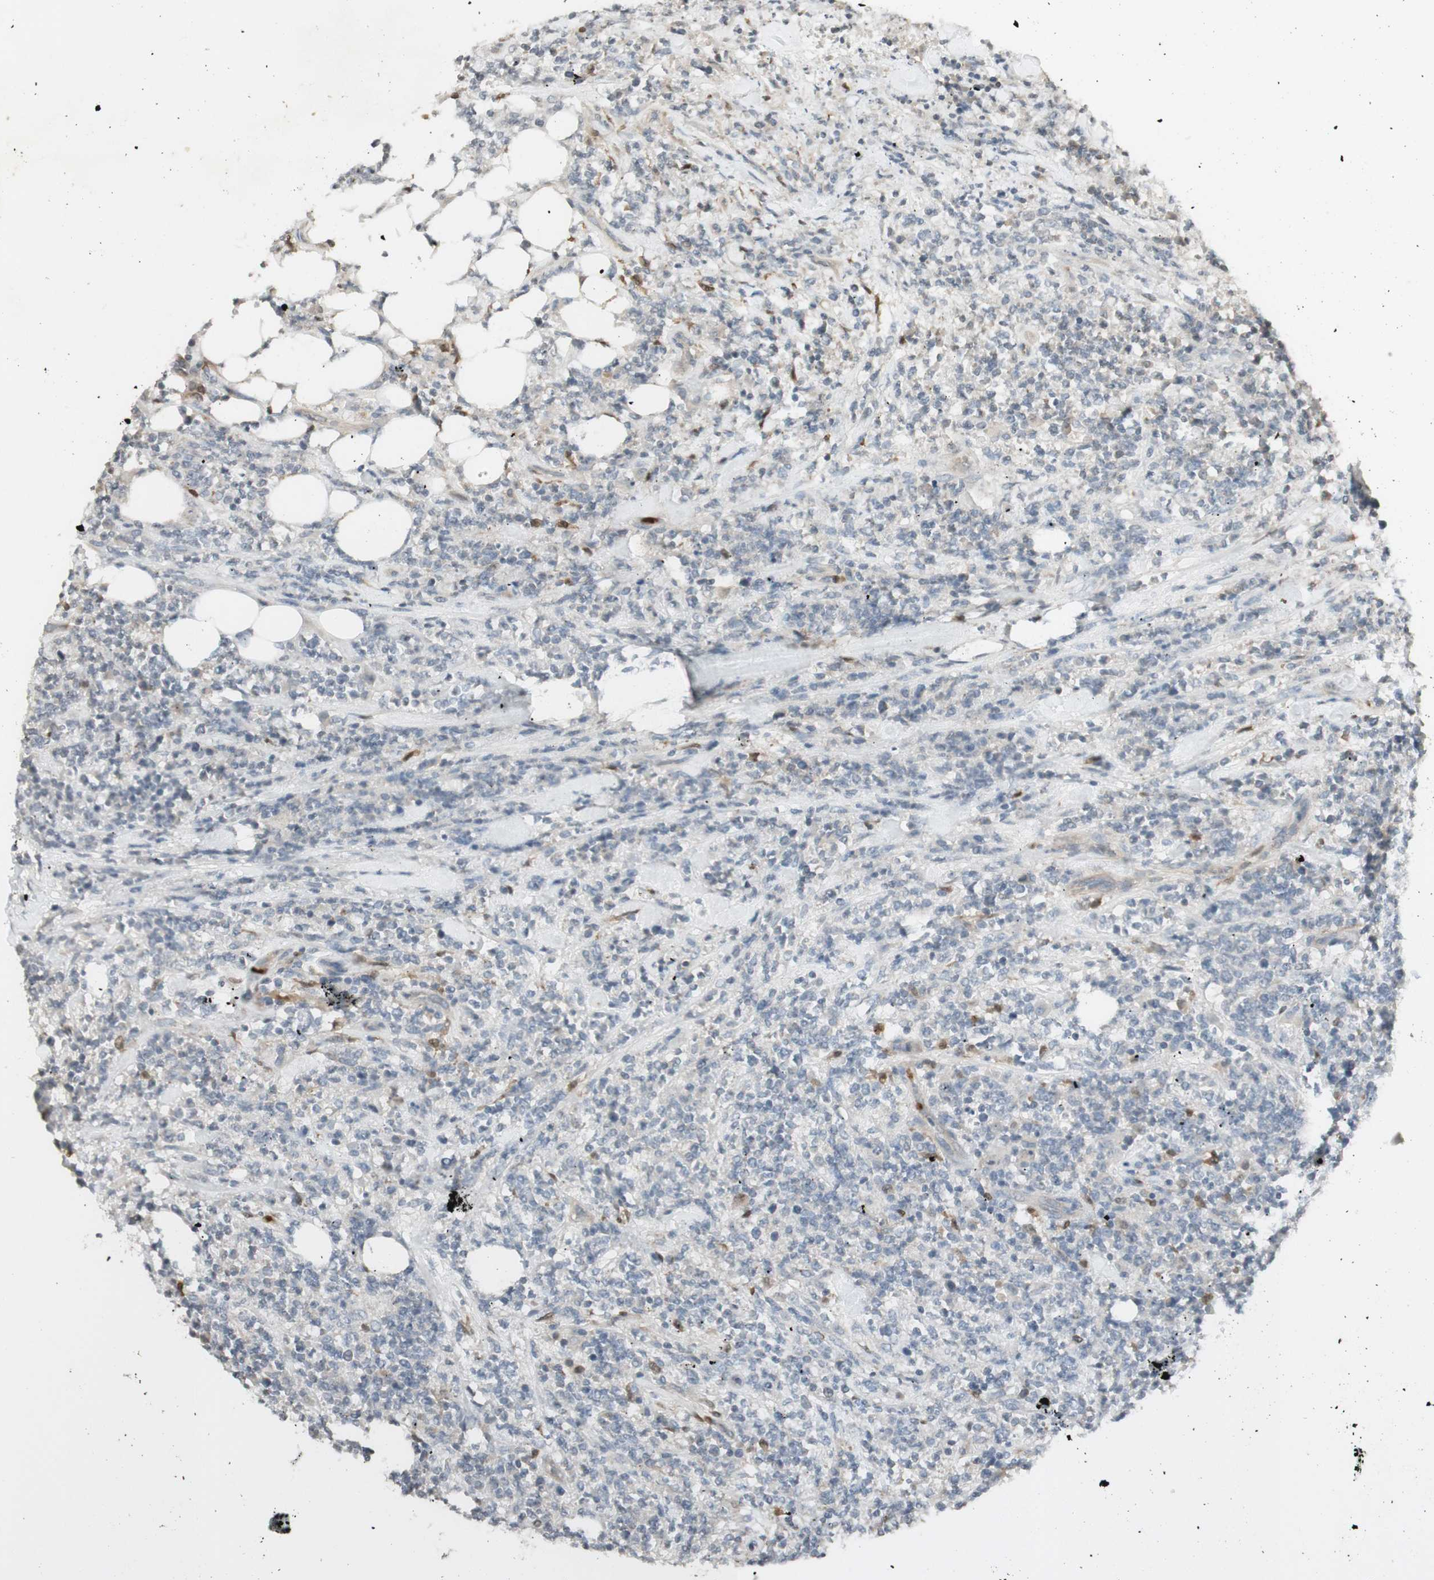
{"staining": {"intensity": "negative", "quantity": "none", "location": "none"}, "tissue": "lymphoma", "cell_type": "Tumor cells", "image_type": "cancer", "snomed": [{"axis": "morphology", "description": "Malignant lymphoma, non-Hodgkin's type, High grade"}, {"axis": "topography", "description": "Soft tissue"}], "caption": "The immunohistochemistry (IHC) image has no significant staining in tumor cells of lymphoma tissue. The staining was performed using DAB to visualize the protein expression in brown, while the nuclei were stained in blue with hematoxylin (Magnification: 20x).", "gene": "NID1", "patient": {"sex": "male", "age": 18}}